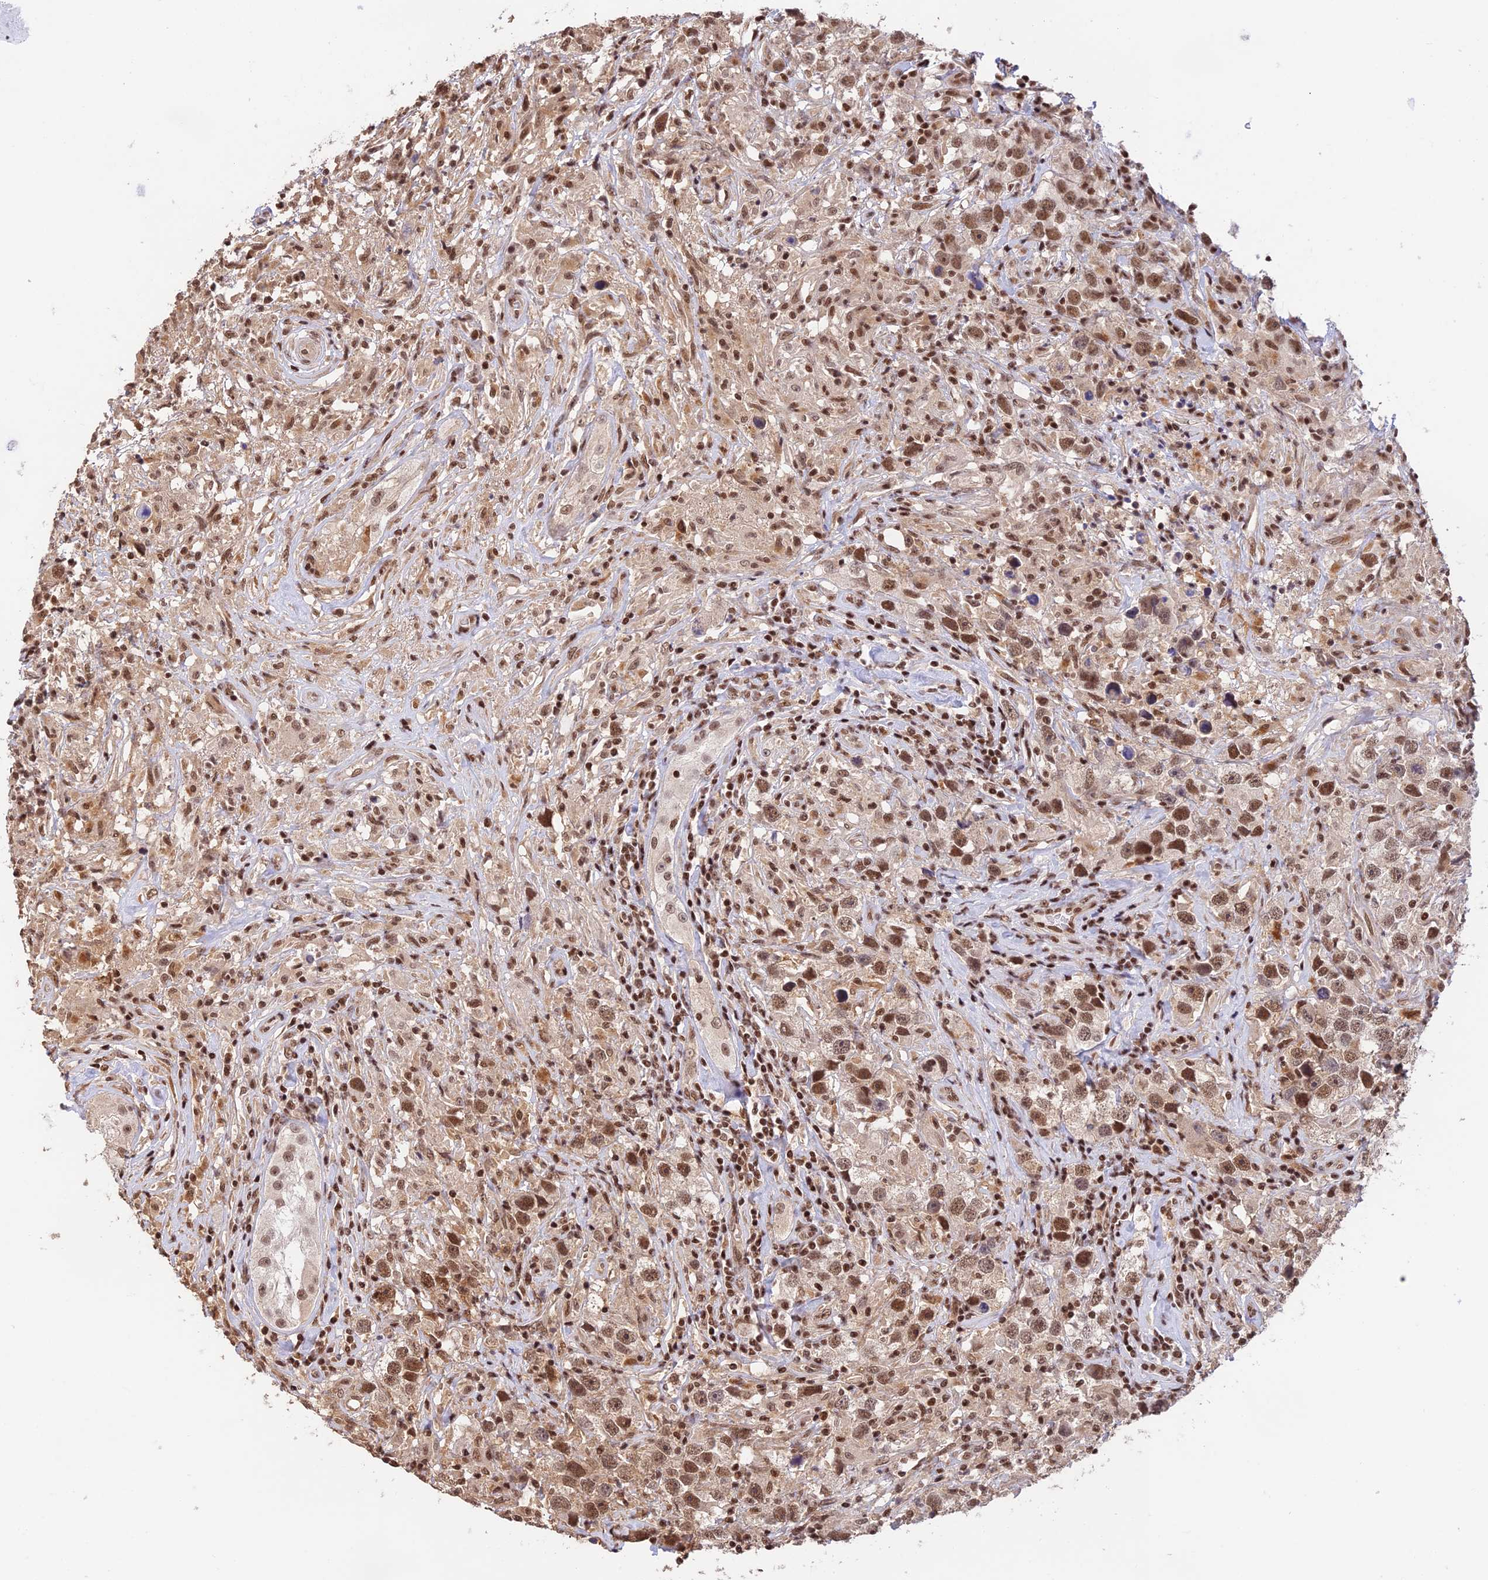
{"staining": {"intensity": "moderate", "quantity": ">75%", "location": "nuclear"}, "tissue": "testis cancer", "cell_type": "Tumor cells", "image_type": "cancer", "snomed": [{"axis": "morphology", "description": "Seminoma, NOS"}, {"axis": "topography", "description": "Testis"}], "caption": "This photomicrograph exhibits immunohistochemistry (IHC) staining of seminoma (testis), with medium moderate nuclear expression in about >75% of tumor cells.", "gene": "THAP11", "patient": {"sex": "male", "age": 49}}